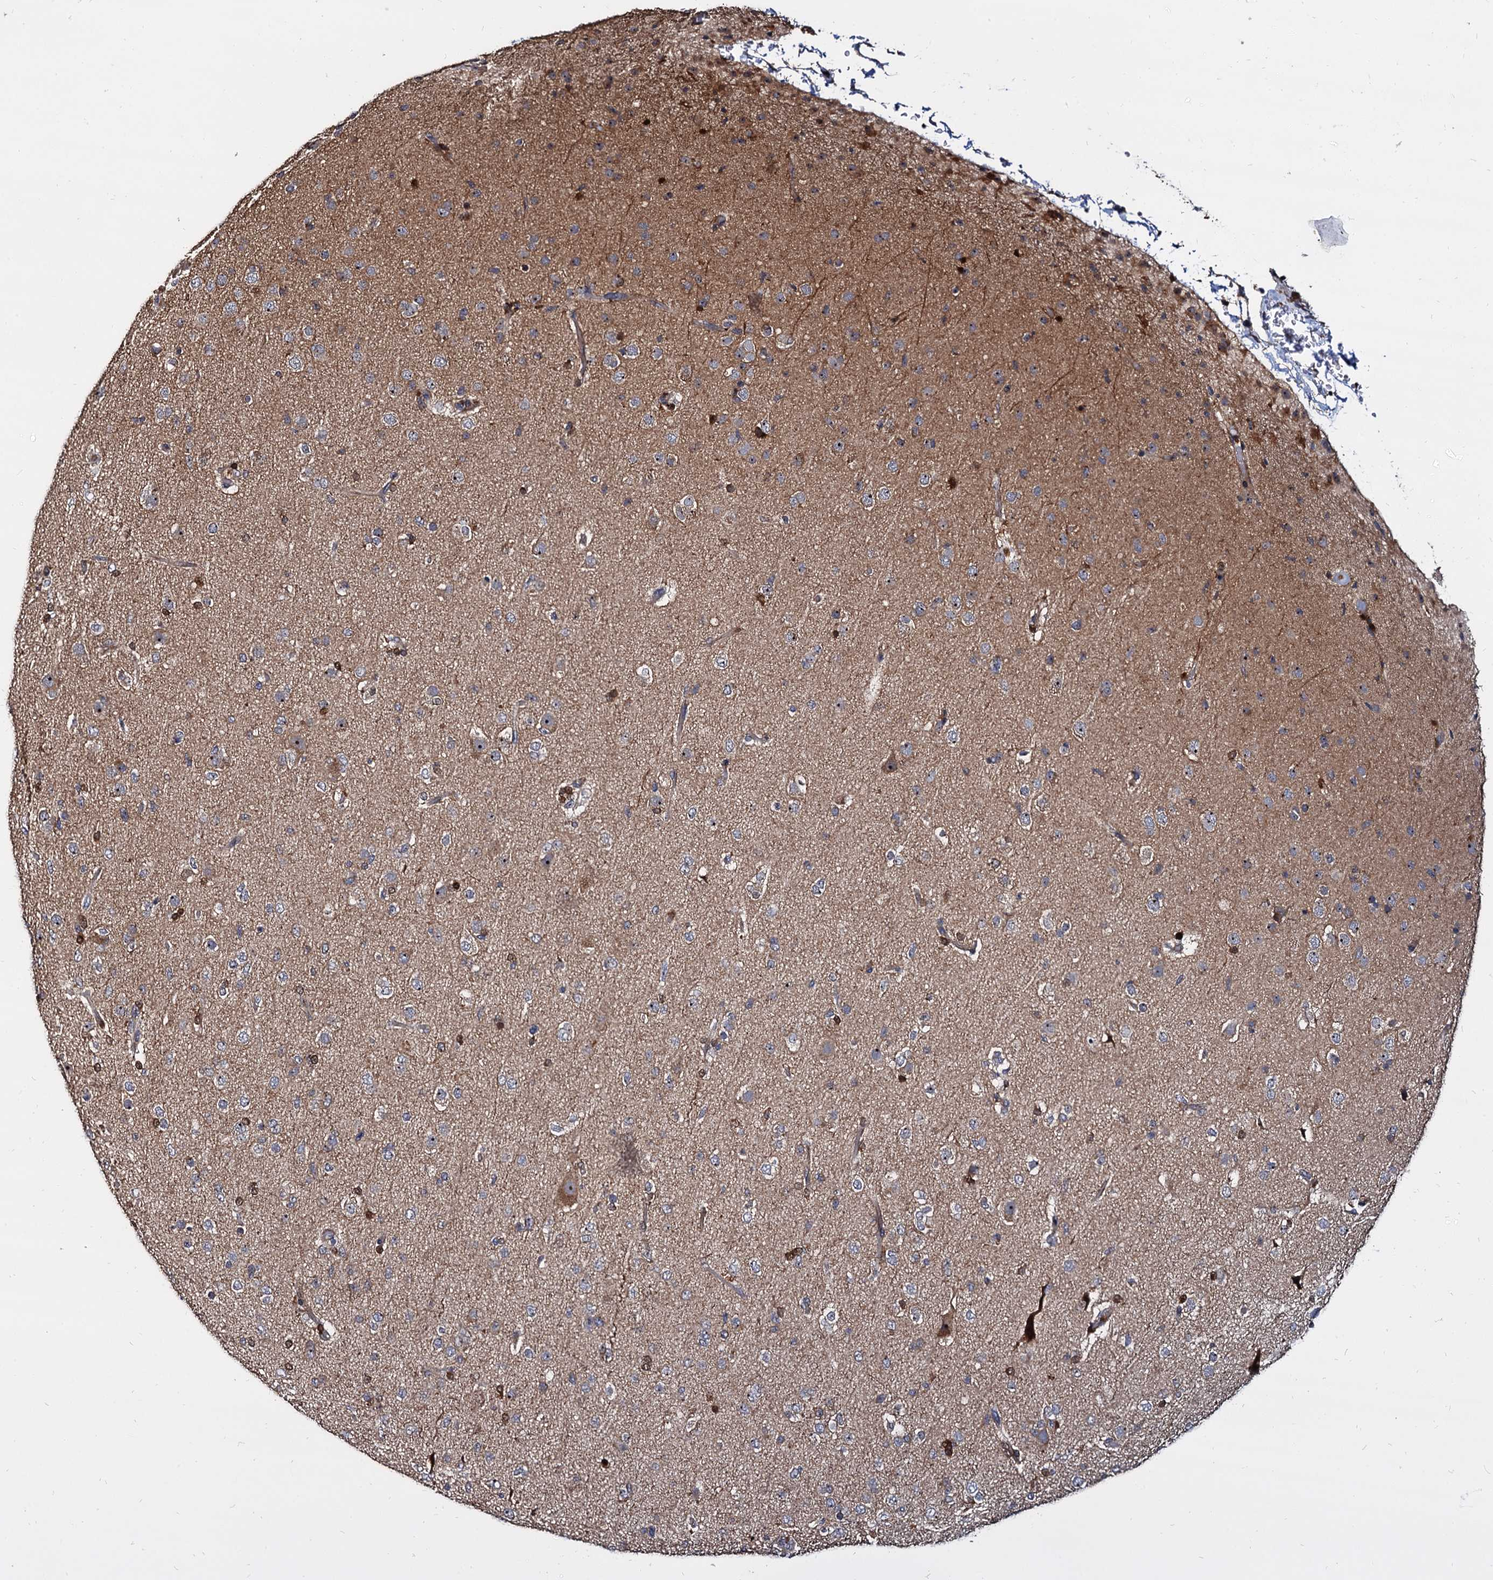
{"staining": {"intensity": "weak", "quantity": "<25%", "location": "cytoplasmic/membranous"}, "tissue": "glioma", "cell_type": "Tumor cells", "image_type": "cancer", "snomed": [{"axis": "morphology", "description": "Glioma, malignant, Low grade"}, {"axis": "topography", "description": "Brain"}], "caption": "Low-grade glioma (malignant) stained for a protein using immunohistochemistry demonstrates no staining tumor cells.", "gene": "WWC3", "patient": {"sex": "male", "age": 65}}